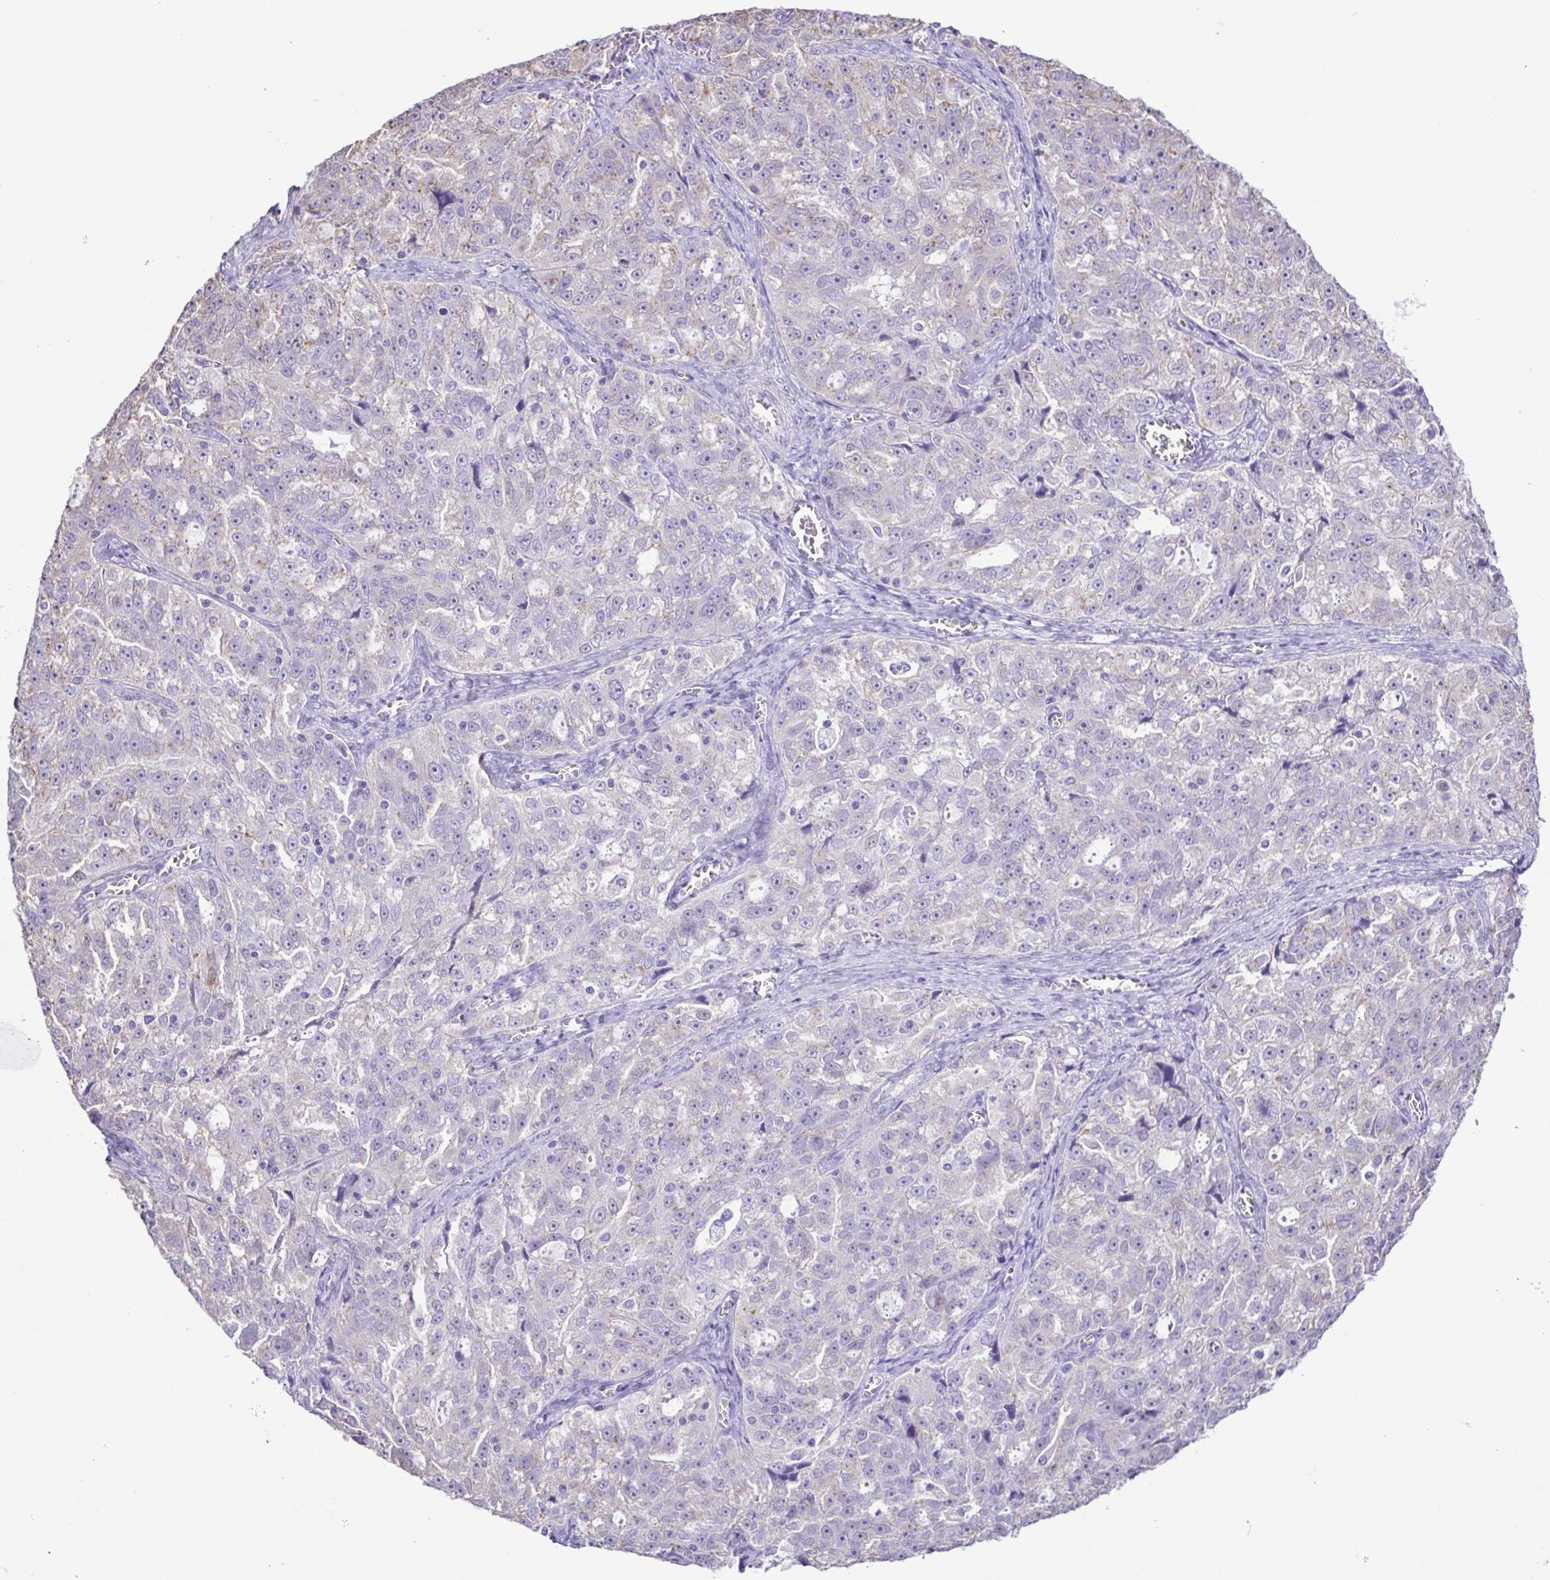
{"staining": {"intensity": "negative", "quantity": "none", "location": "none"}, "tissue": "ovarian cancer", "cell_type": "Tumor cells", "image_type": "cancer", "snomed": [{"axis": "morphology", "description": "Cystadenocarcinoma, serous, NOS"}, {"axis": "topography", "description": "Ovary"}], "caption": "Immunohistochemistry histopathology image of neoplastic tissue: serous cystadenocarcinoma (ovarian) stained with DAB (3,3'-diaminobenzidine) demonstrates no significant protein expression in tumor cells.", "gene": "CYP17A1", "patient": {"sex": "female", "age": 51}}